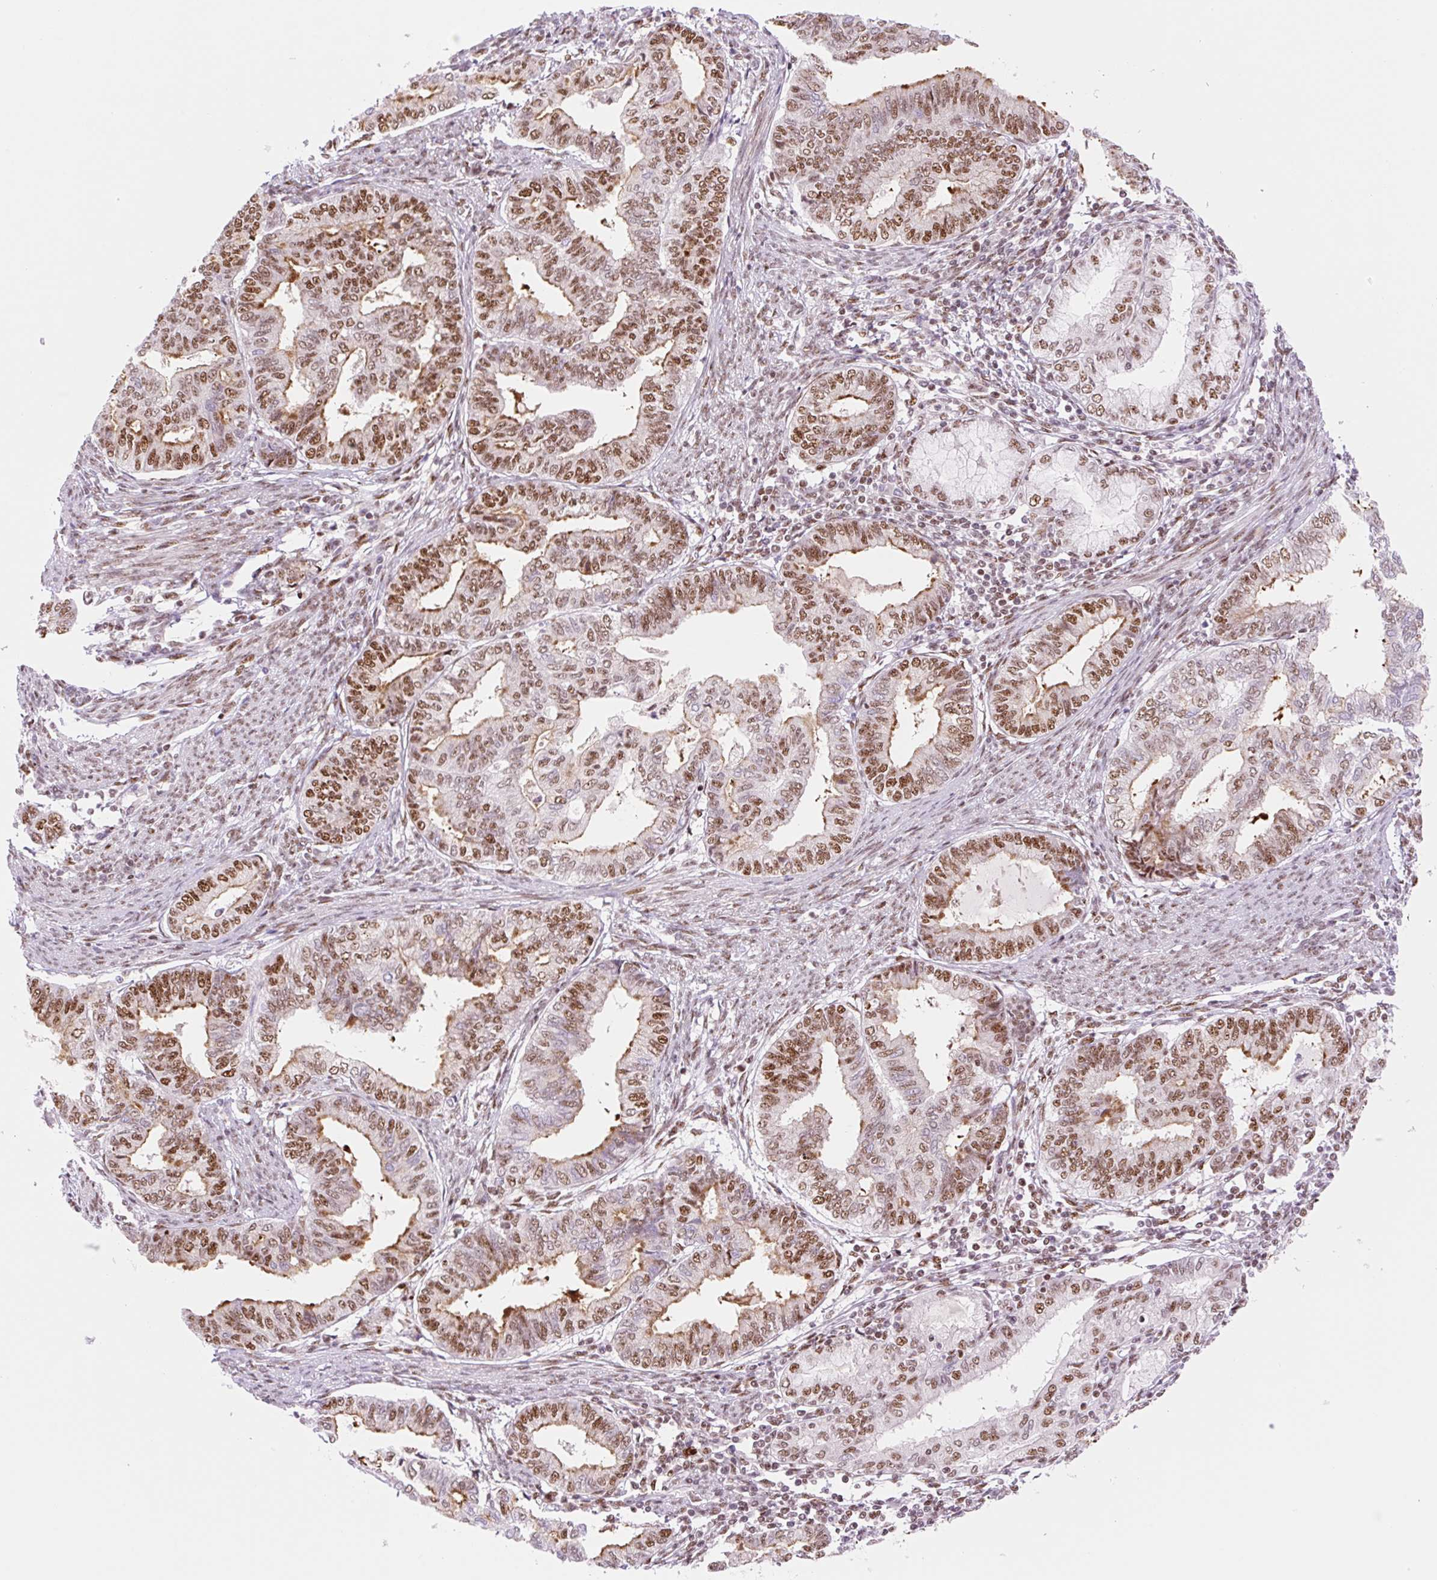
{"staining": {"intensity": "moderate", "quantity": "25%-75%", "location": "cytoplasmic/membranous,nuclear"}, "tissue": "endometrial cancer", "cell_type": "Tumor cells", "image_type": "cancer", "snomed": [{"axis": "morphology", "description": "Adenocarcinoma, NOS"}, {"axis": "topography", "description": "Endometrium"}], "caption": "Endometrial adenocarcinoma stained with IHC displays moderate cytoplasmic/membranous and nuclear positivity in about 25%-75% of tumor cells.", "gene": "PRDM11", "patient": {"sex": "female", "age": 79}}